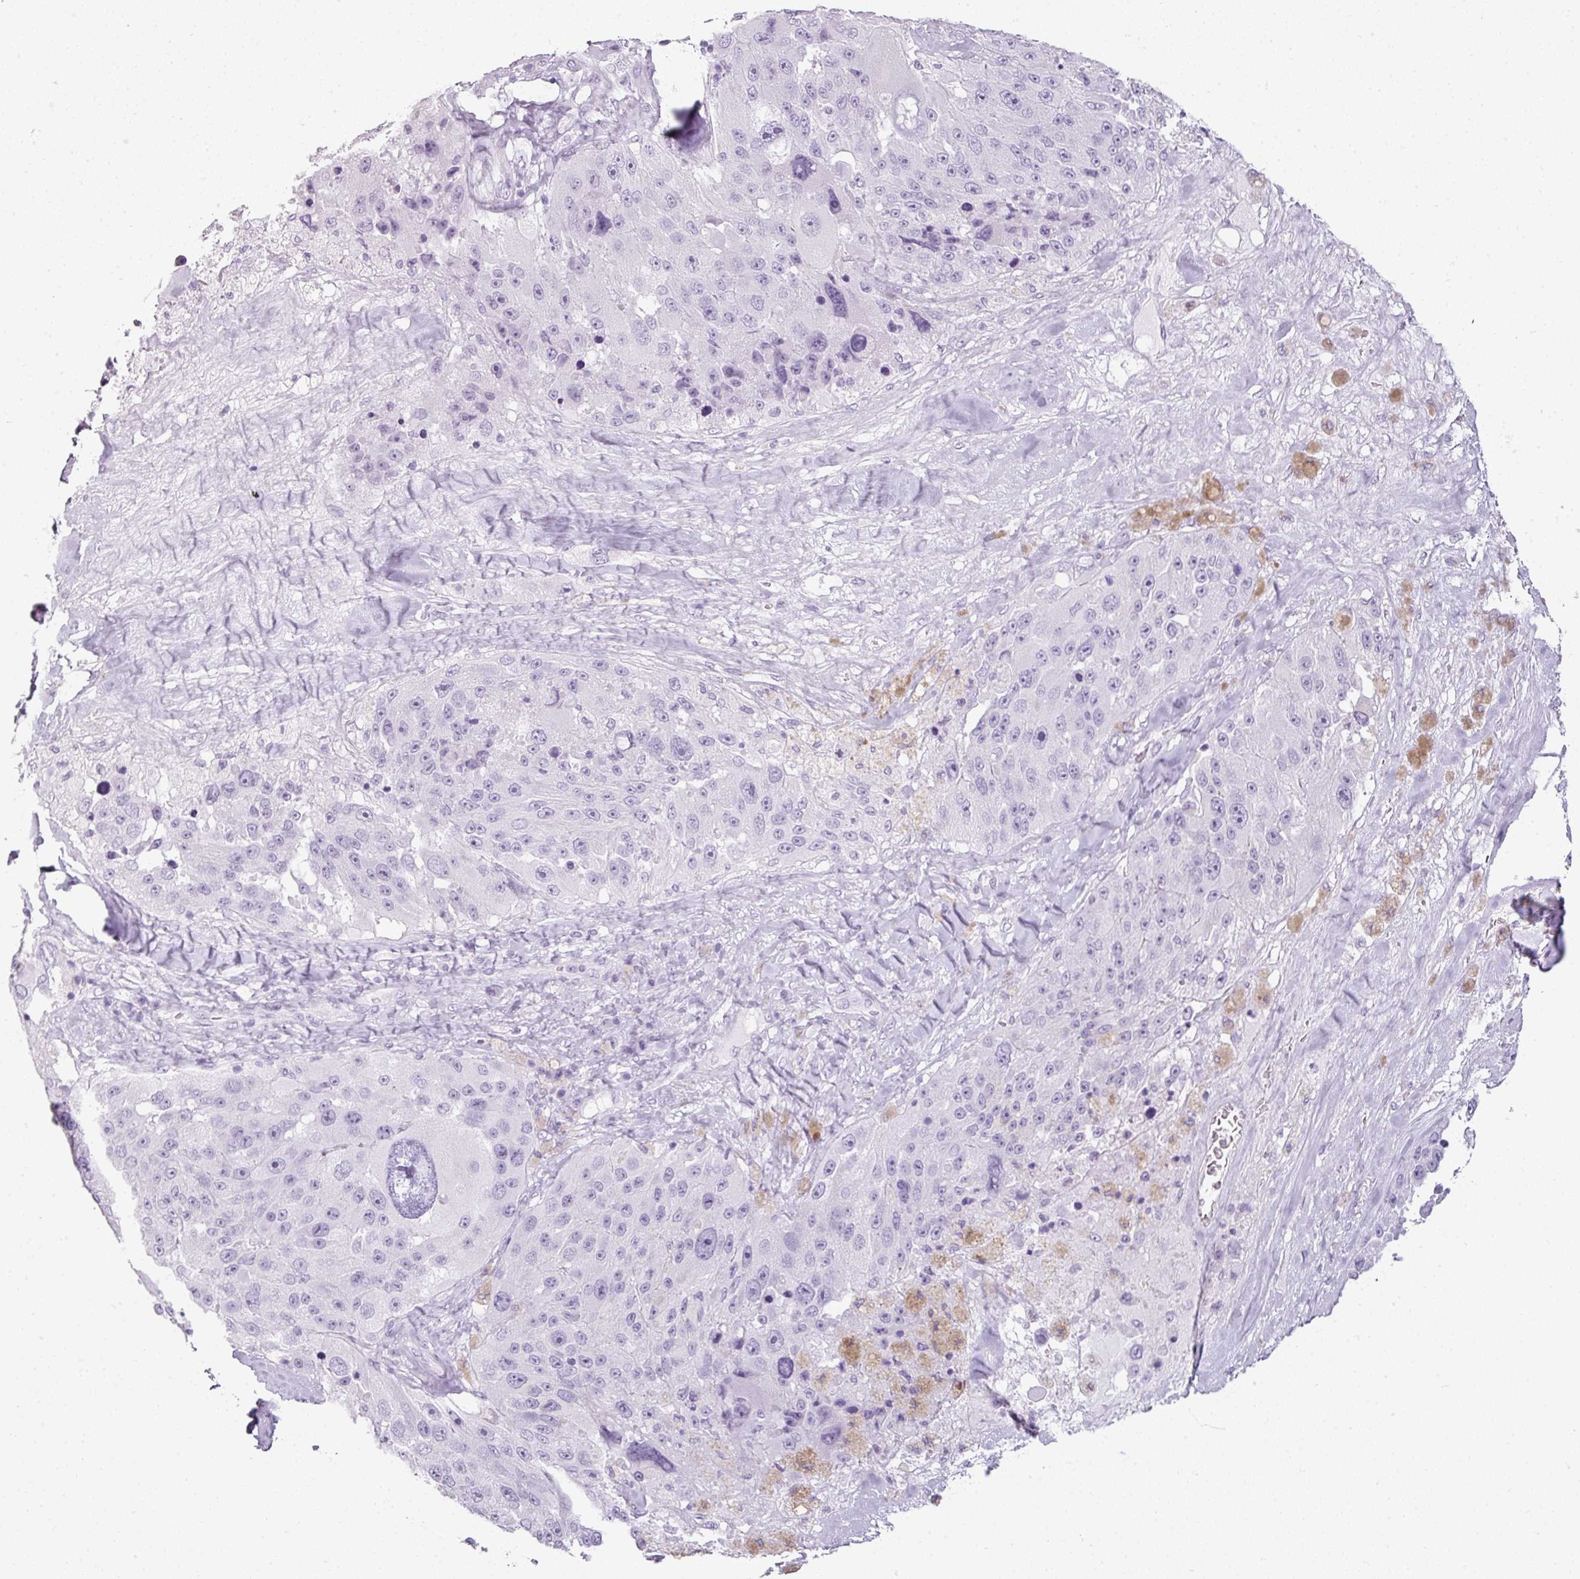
{"staining": {"intensity": "negative", "quantity": "none", "location": "none"}, "tissue": "melanoma", "cell_type": "Tumor cells", "image_type": "cancer", "snomed": [{"axis": "morphology", "description": "Malignant melanoma, Metastatic site"}, {"axis": "topography", "description": "Lymph node"}], "caption": "Tumor cells show no significant positivity in malignant melanoma (metastatic site).", "gene": "SCT", "patient": {"sex": "male", "age": 62}}